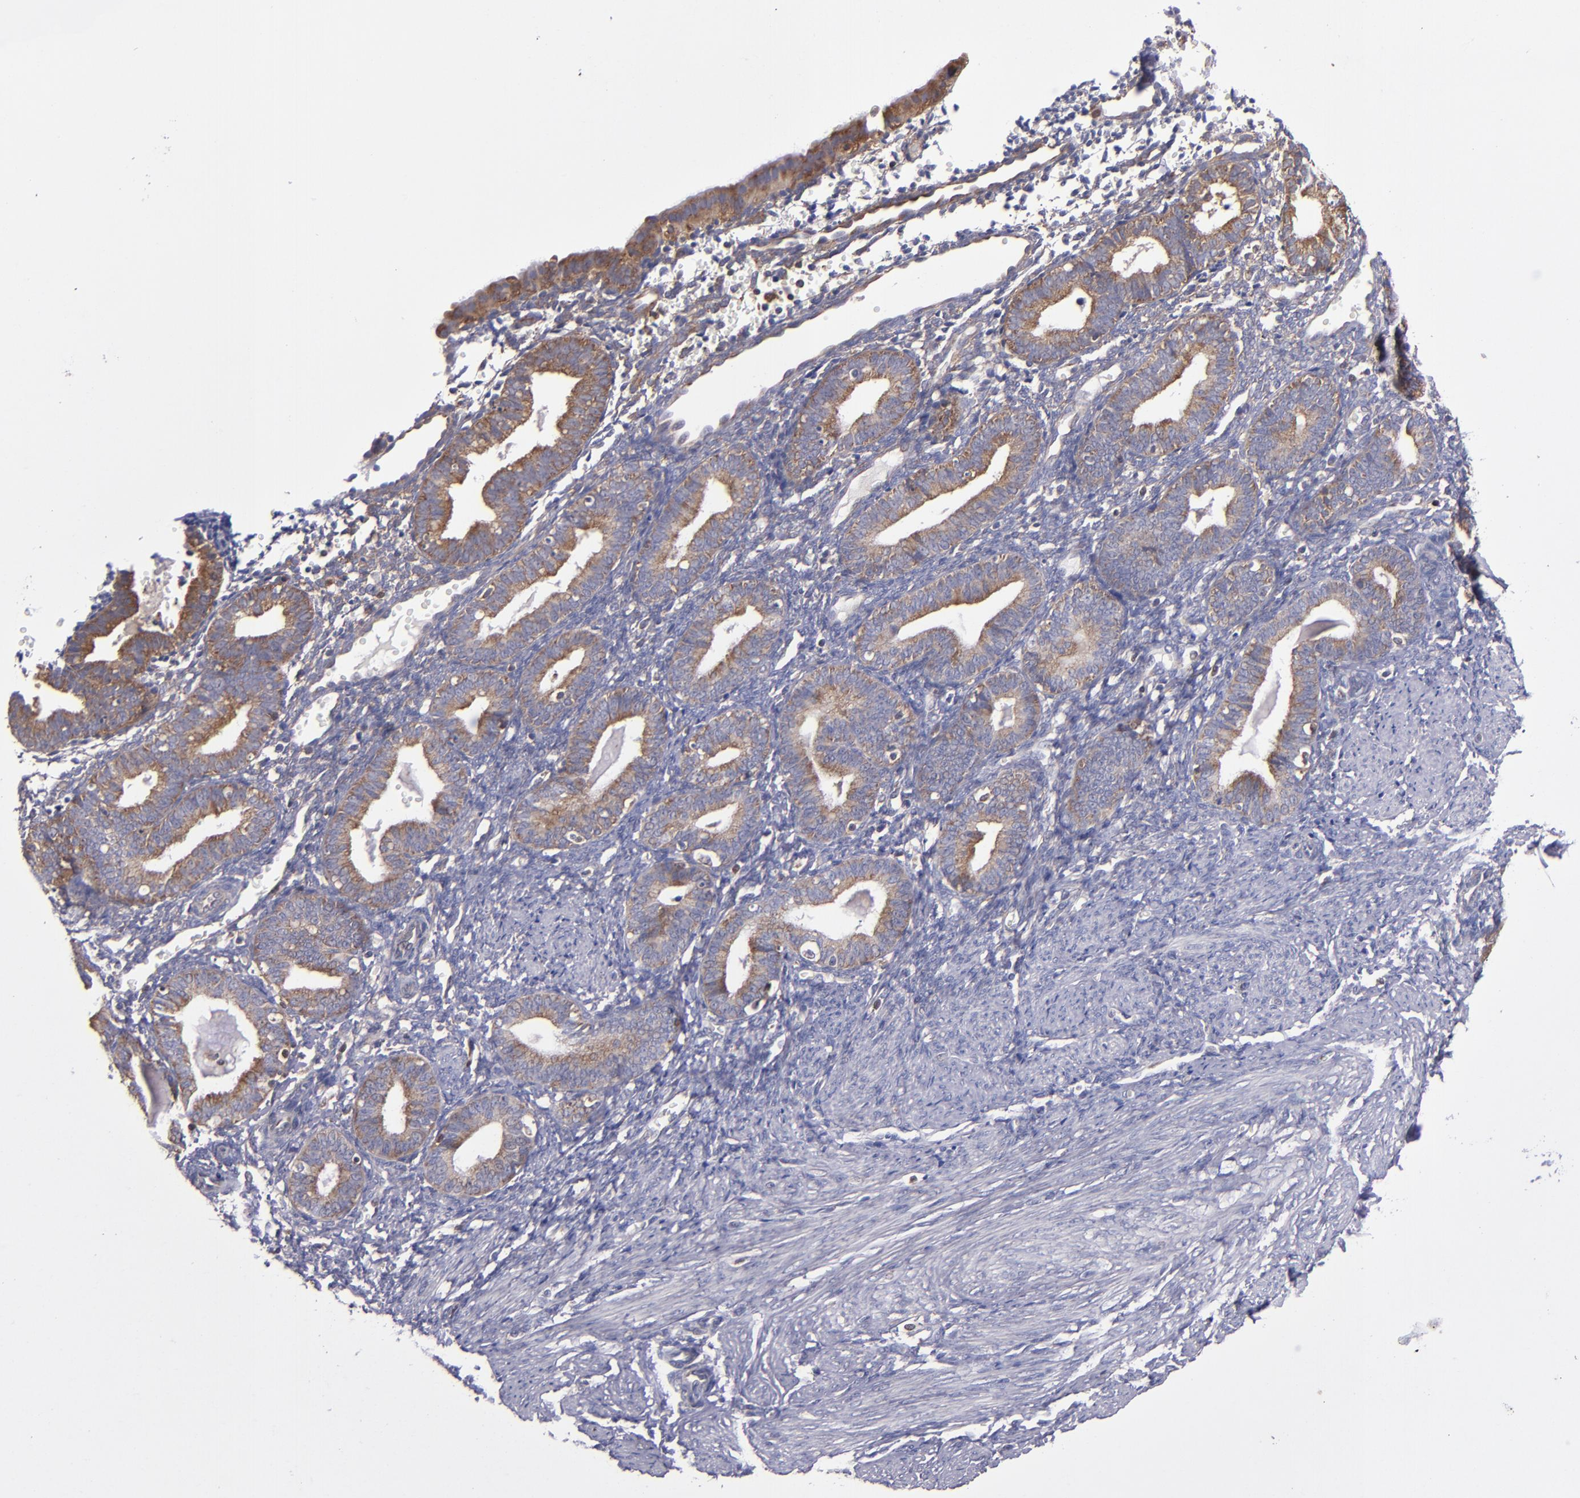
{"staining": {"intensity": "negative", "quantity": "none", "location": "none"}, "tissue": "endometrium", "cell_type": "Cells in endometrial stroma", "image_type": "normal", "snomed": [{"axis": "morphology", "description": "Normal tissue, NOS"}, {"axis": "topography", "description": "Endometrium"}], "caption": "Benign endometrium was stained to show a protein in brown. There is no significant staining in cells in endometrial stroma.", "gene": "EIF4ENIF1", "patient": {"sex": "female", "age": 61}}